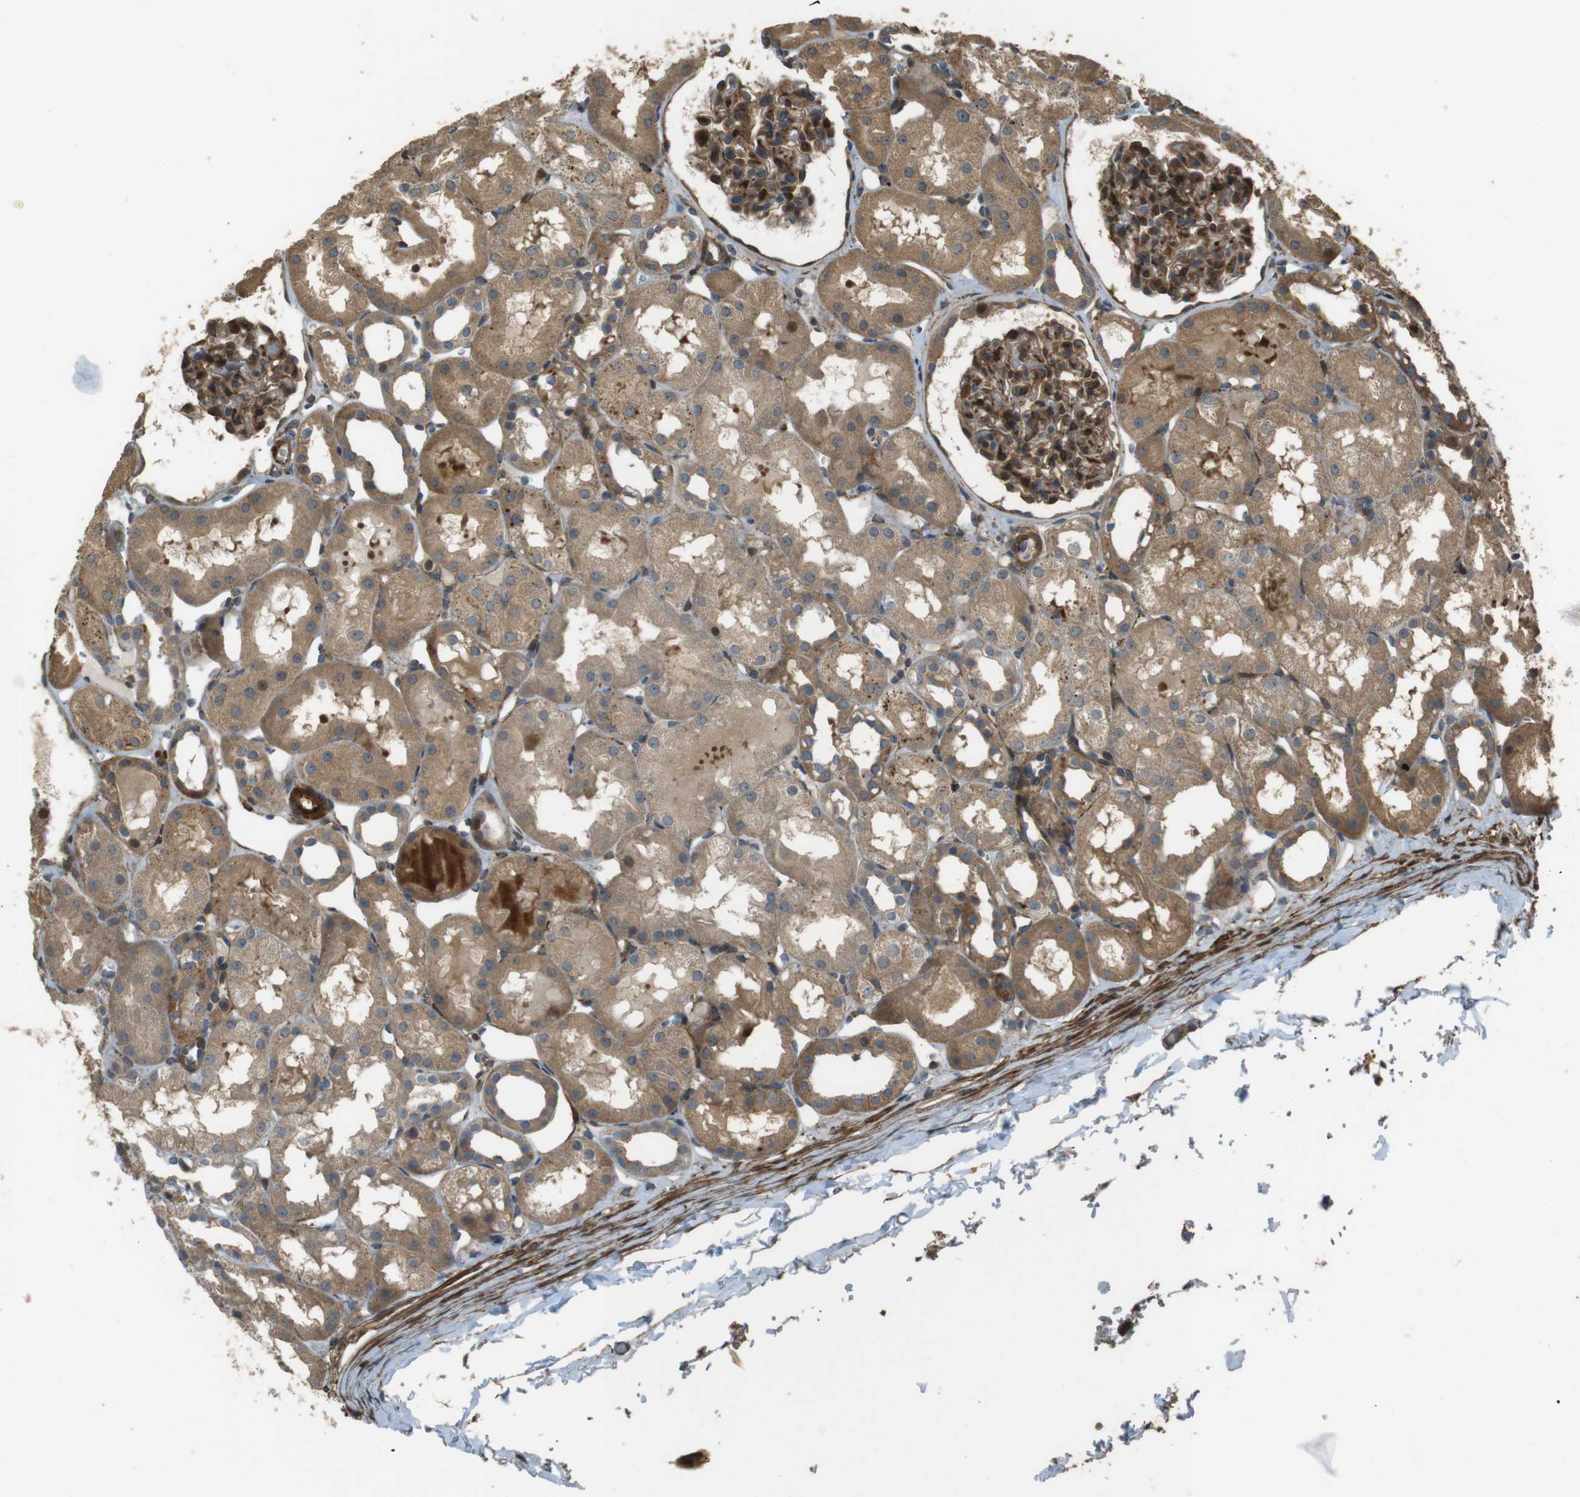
{"staining": {"intensity": "moderate", "quantity": ">75%", "location": "cytoplasmic/membranous"}, "tissue": "kidney", "cell_type": "Cells in glomeruli", "image_type": "normal", "snomed": [{"axis": "morphology", "description": "Normal tissue, NOS"}, {"axis": "topography", "description": "Kidney"}, {"axis": "topography", "description": "Urinary bladder"}], "caption": "Benign kidney demonstrates moderate cytoplasmic/membranous expression in approximately >75% of cells in glomeruli, visualized by immunohistochemistry. The staining was performed using DAB, with brown indicating positive protein expression. Nuclei are stained blue with hematoxylin.", "gene": "MSRB3", "patient": {"sex": "male", "age": 16}}